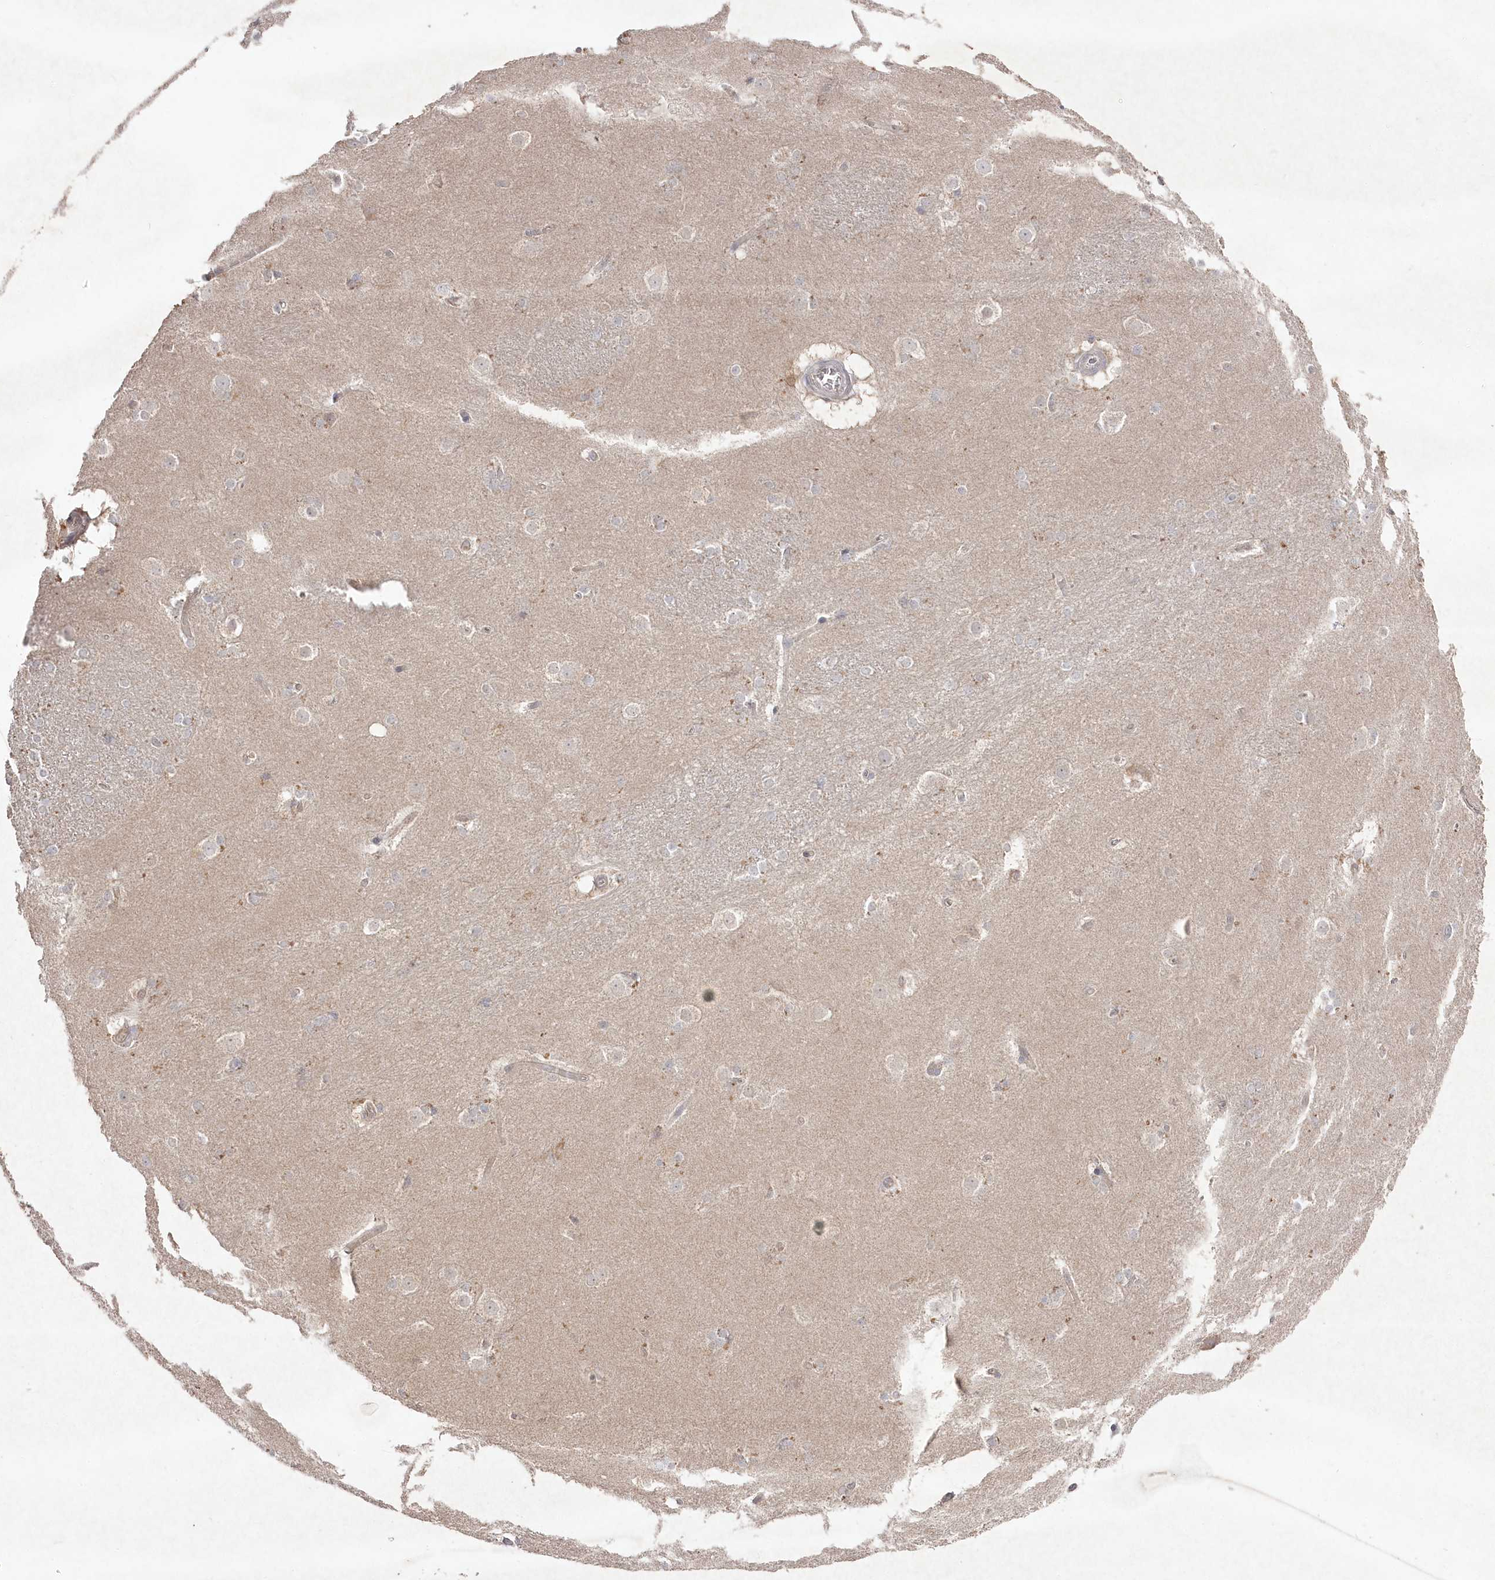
{"staining": {"intensity": "negative", "quantity": "none", "location": "none"}, "tissue": "caudate", "cell_type": "Glial cells", "image_type": "normal", "snomed": [{"axis": "morphology", "description": "Normal tissue, NOS"}, {"axis": "topography", "description": "Lateral ventricle wall"}], "caption": "An immunohistochemistry photomicrograph of benign caudate is shown. There is no staining in glial cells of caudate.", "gene": "TGFBRAP1", "patient": {"sex": "female", "age": 19}}